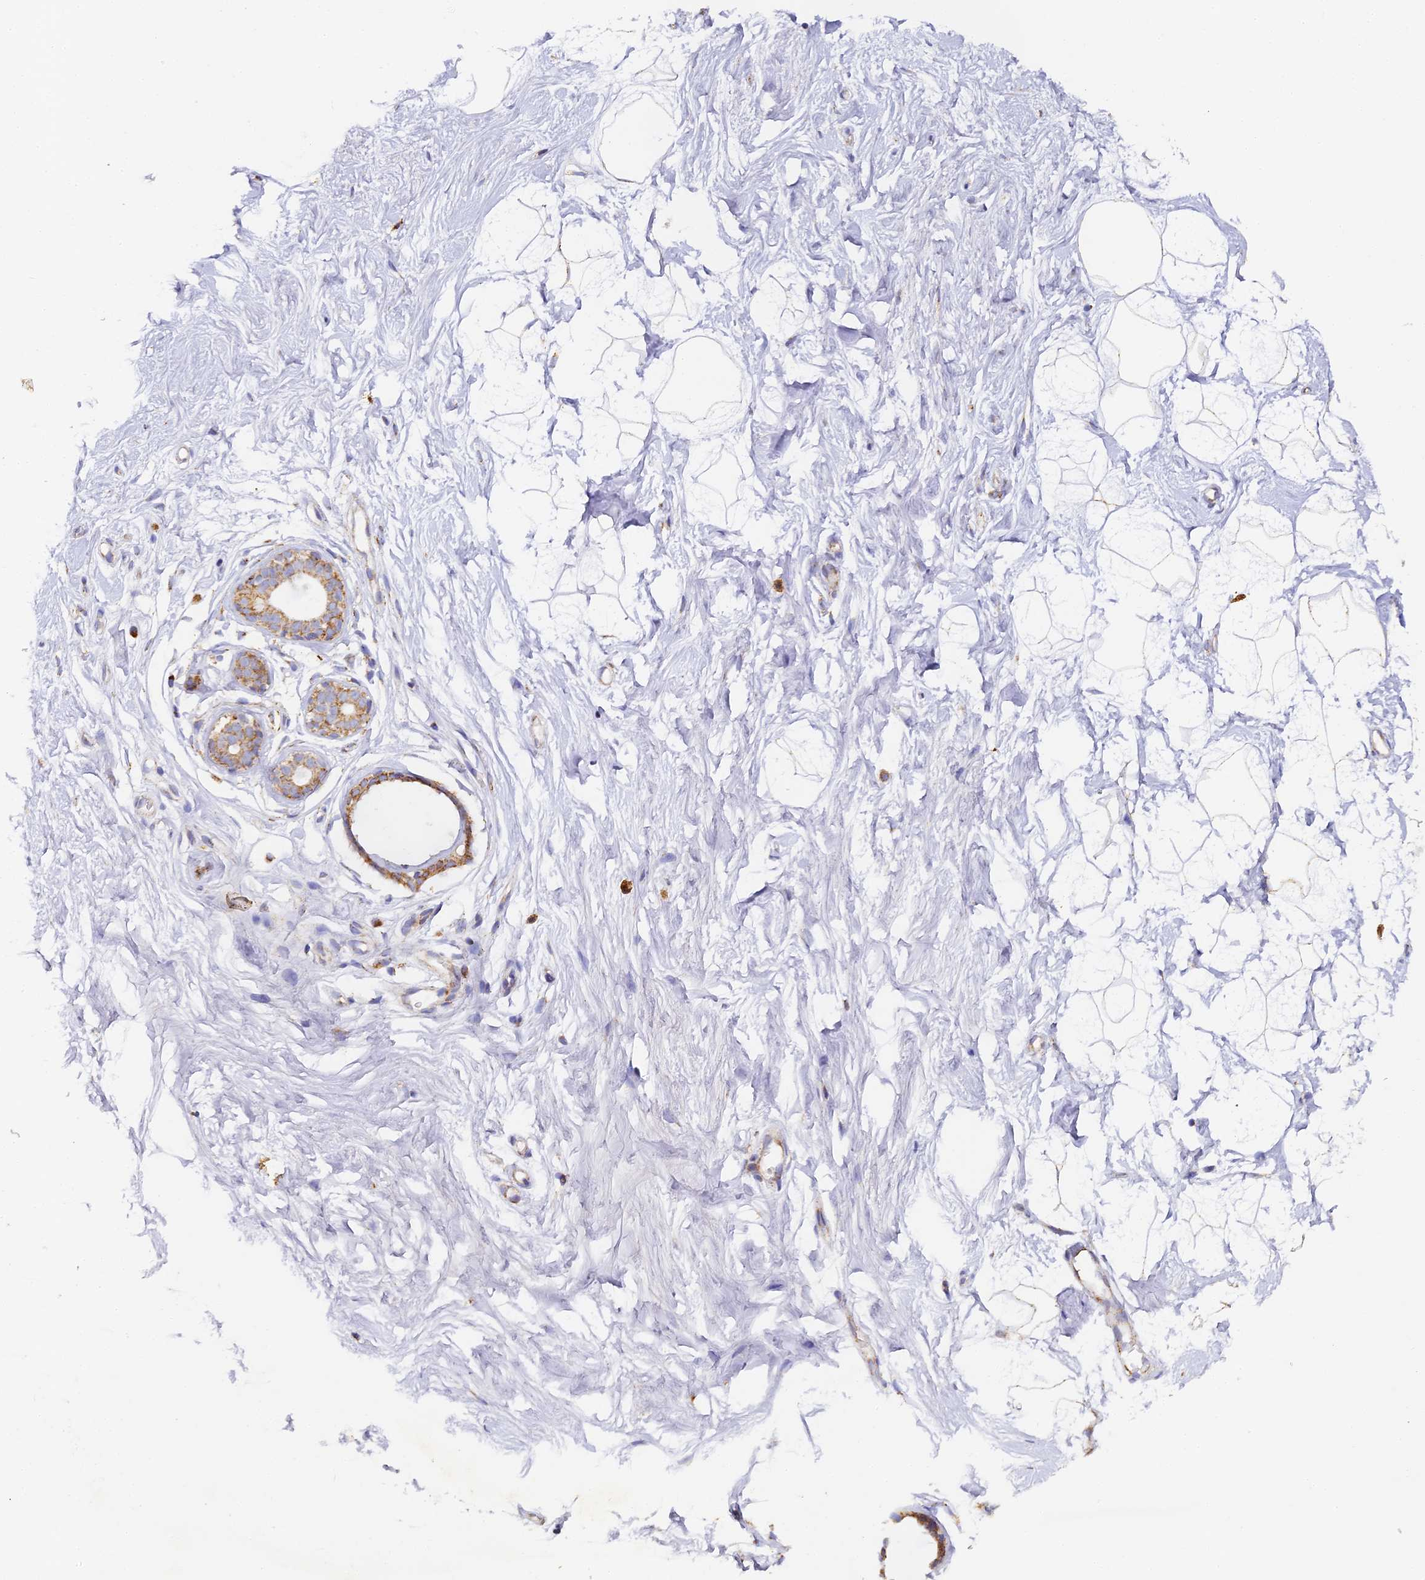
{"staining": {"intensity": "negative", "quantity": "none", "location": "none"}, "tissue": "breast", "cell_type": "Adipocytes", "image_type": "normal", "snomed": [{"axis": "morphology", "description": "Normal tissue, NOS"}, {"axis": "morphology", "description": "Adenoma, NOS"}, {"axis": "topography", "description": "Breast"}], "caption": "The immunohistochemistry image has no significant expression in adipocytes of breast. (DAB immunohistochemistry (IHC) visualized using brightfield microscopy, high magnification).", "gene": "DONSON", "patient": {"sex": "female", "age": 23}}